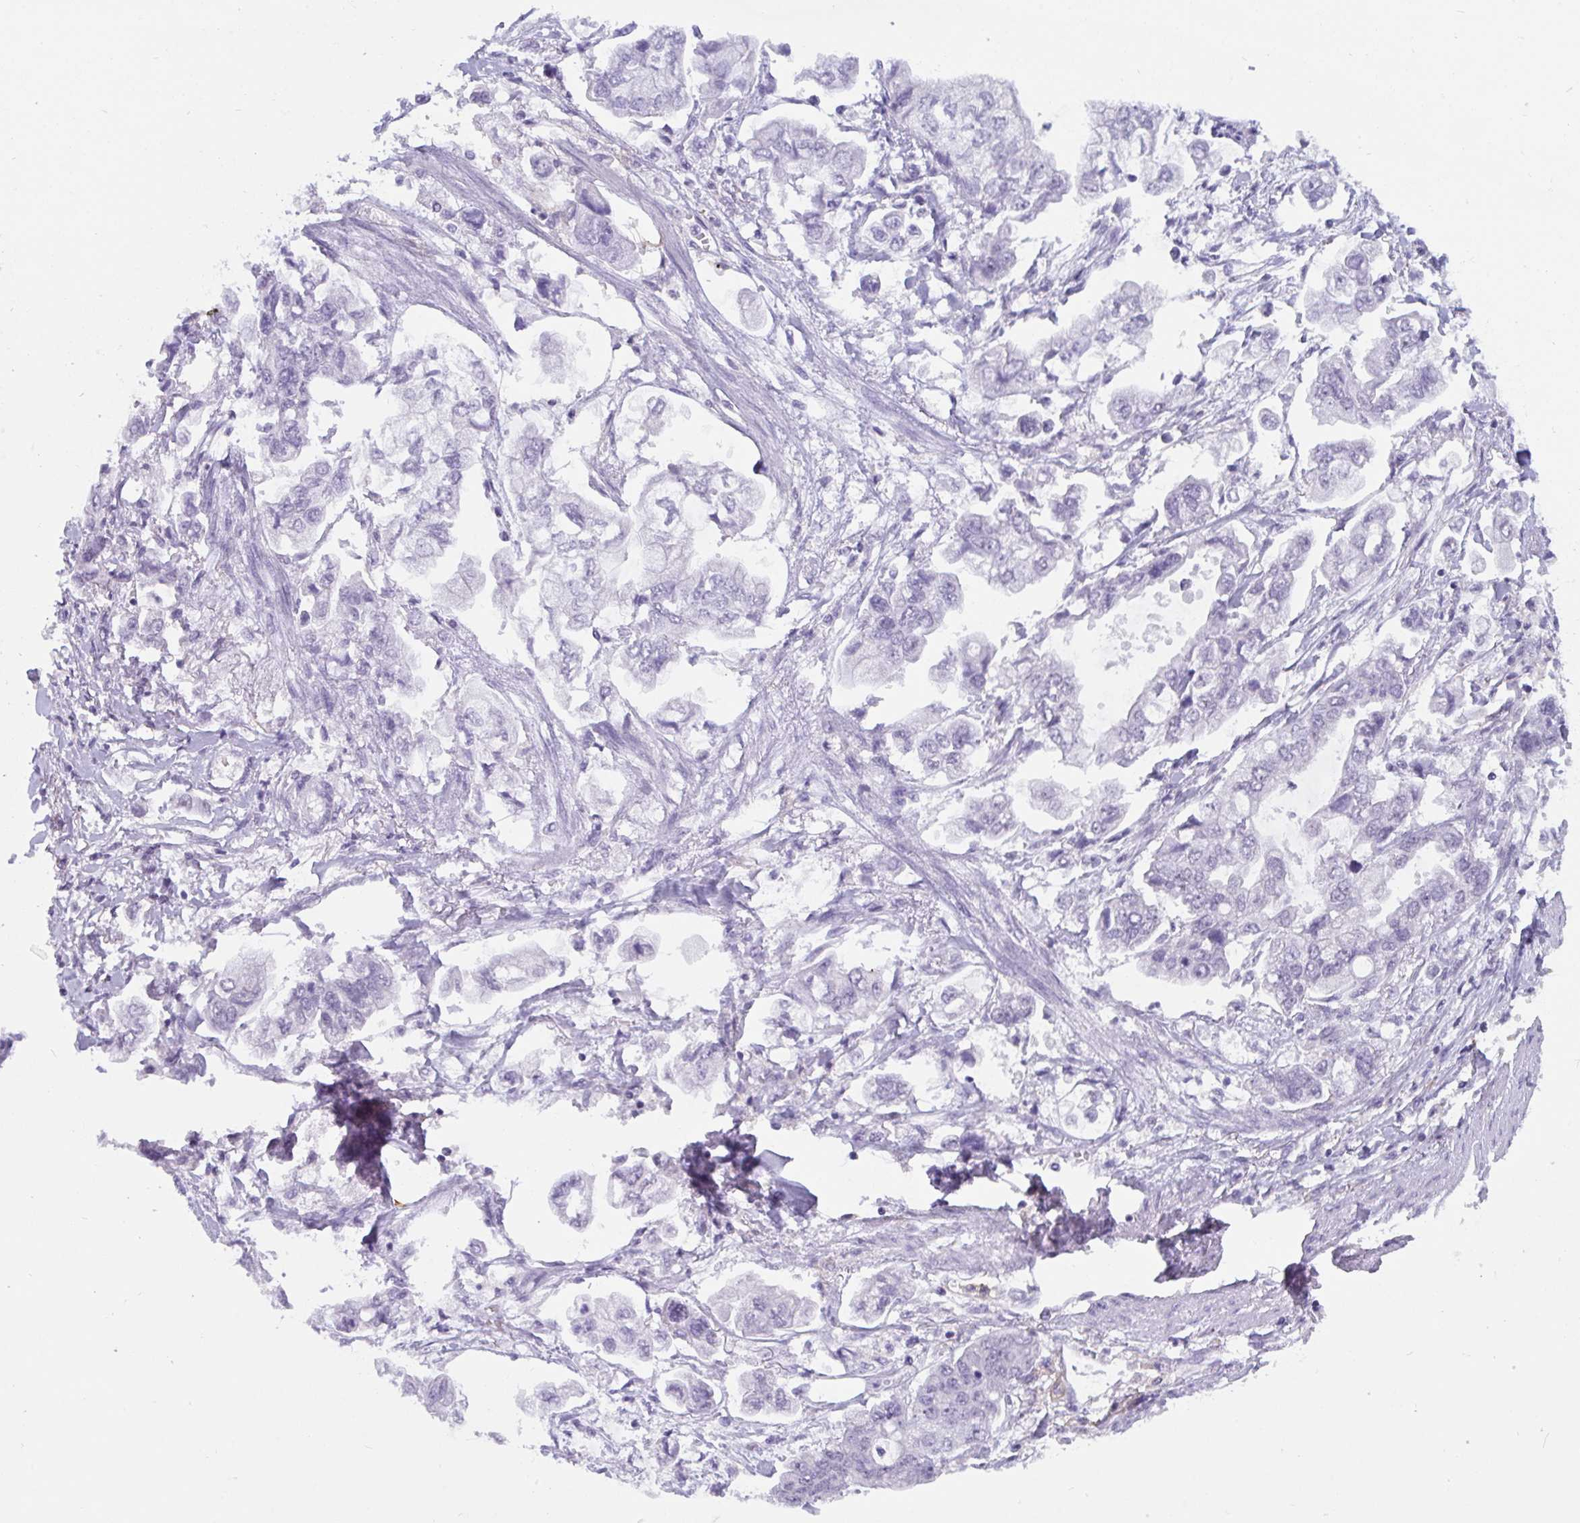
{"staining": {"intensity": "negative", "quantity": "none", "location": "none"}, "tissue": "stomach cancer", "cell_type": "Tumor cells", "image_type": "cancer", "snomed": [{"axis": "morphology", "description": "Adenocarcinoma, NOS"}, {"axis": "topography", "description": "Stomach"}], "caption": "Tumor cells are negative for brown protein staining in stomach cancer.", "gene": "CDK13", "patient": {"sex": "male", "age": 62}}